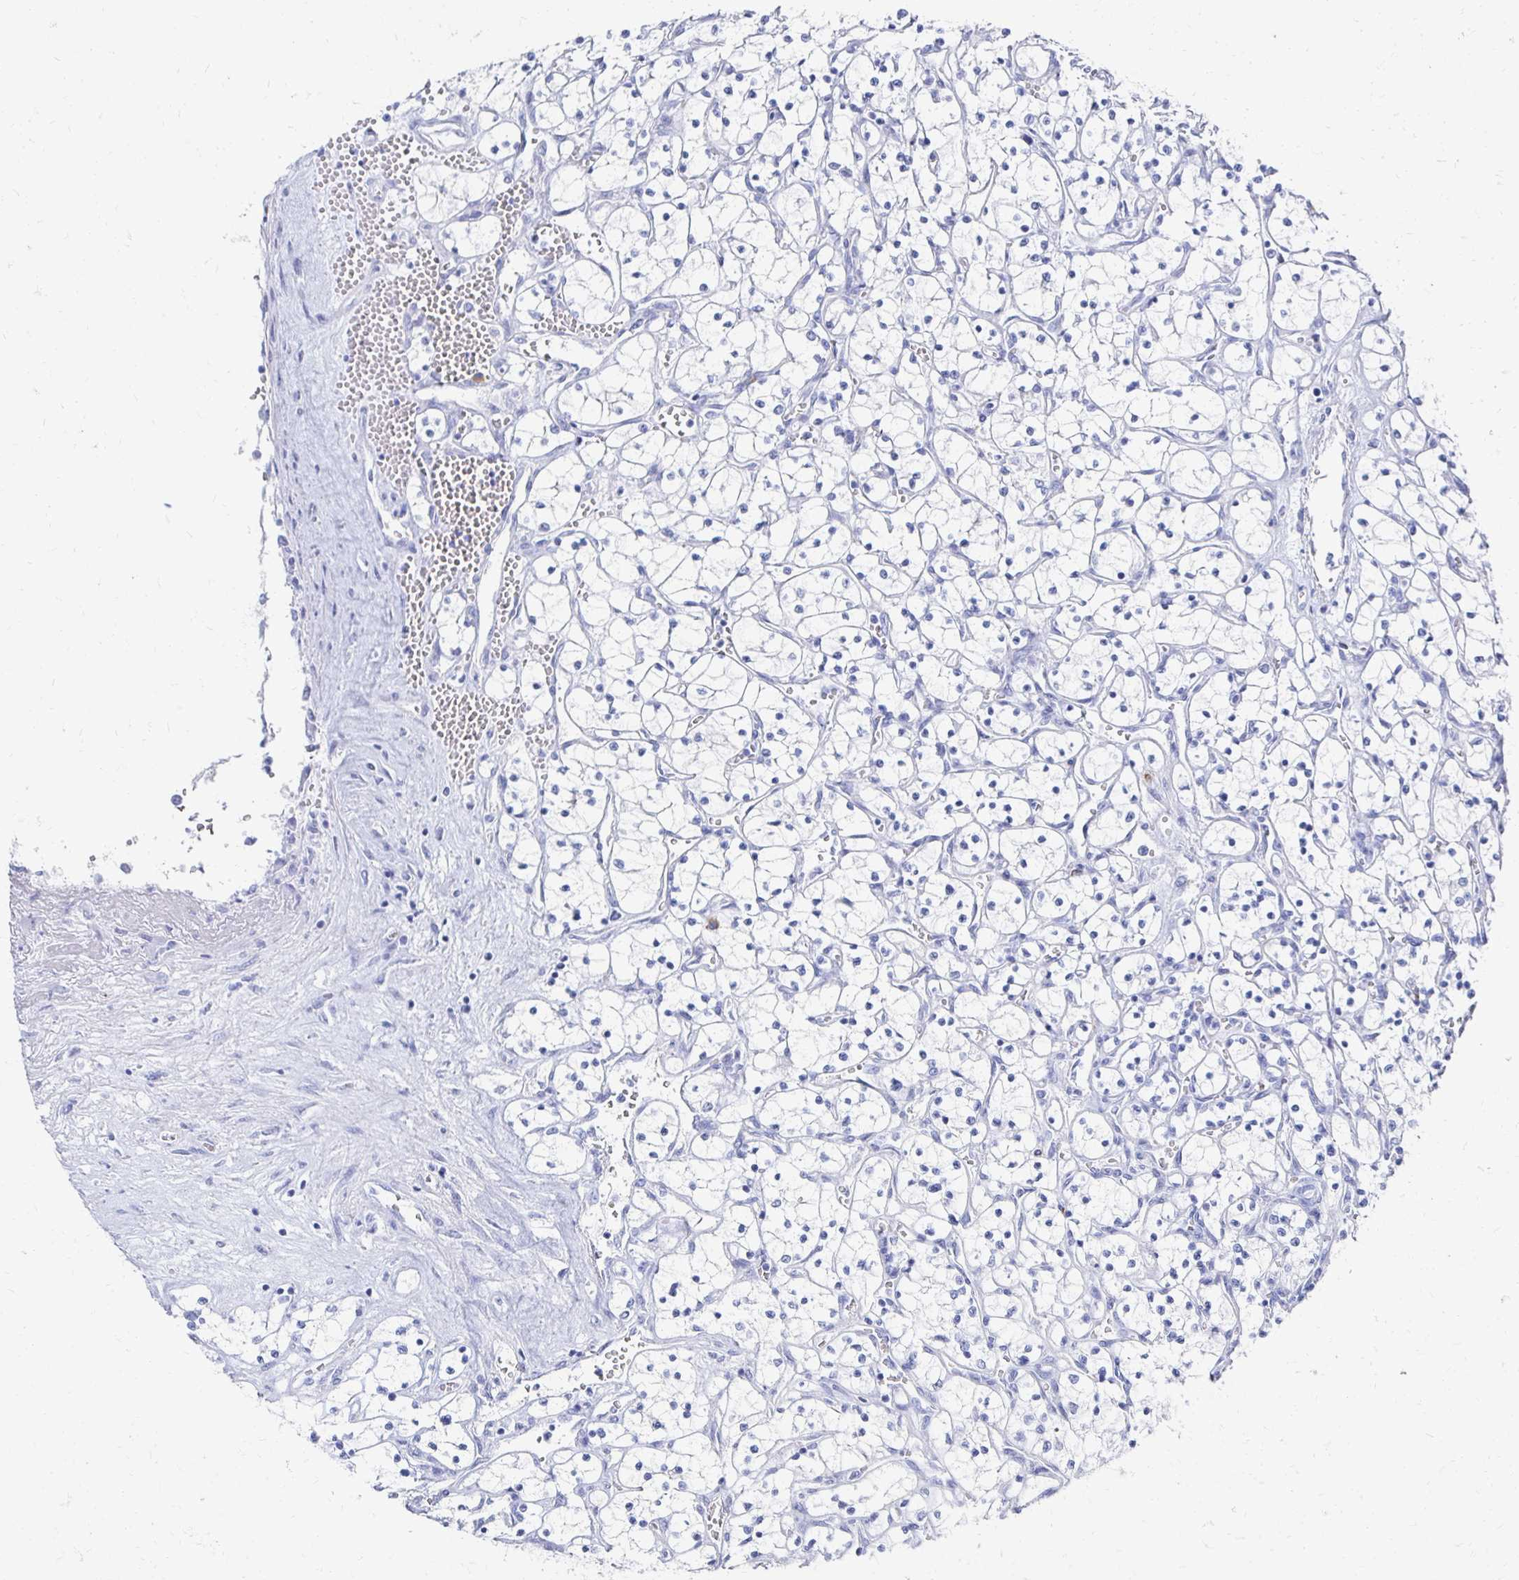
{"staining": {"intensity": "negative", "quantity": "none", "location": "none"}, "tissue": "renal cancer", "cell_type": "Tumor cells", "image_type": "cancer", "snomed": [{"axis": "morphology", "description": "Adenocarcinoma, NOS"}, {"axis": "topography", "description": "Kidney"}], "caption": "Immunohistochemistry (IHC) image of human adenocarcinoma (renal) stained for a protein (brown), which displays no positivity in tumor cells.", "gene": "CST6", "patient": {"sex": "female", "age": 69}}